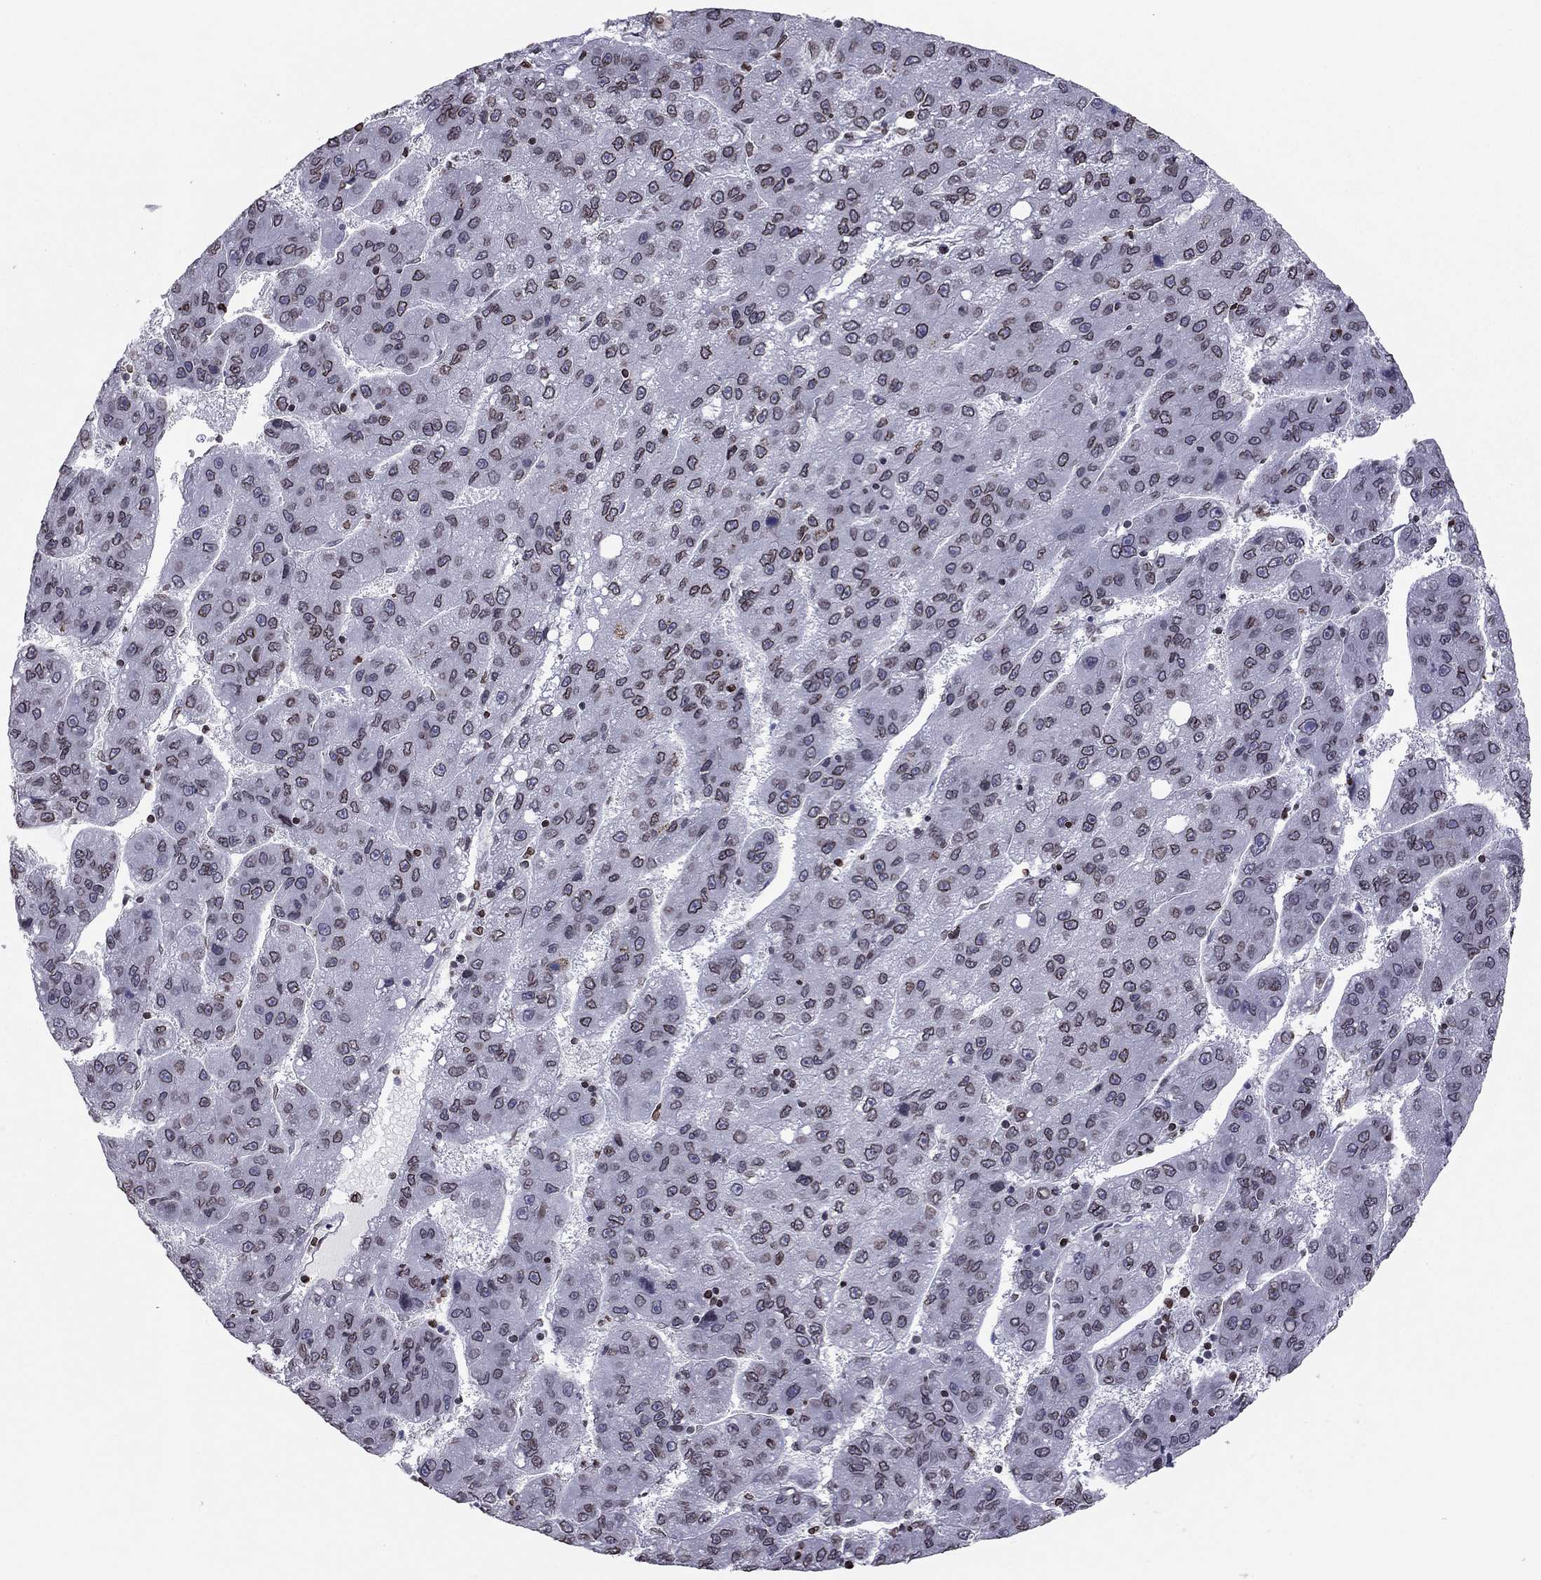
{"staining": {"intensity": "moderate", "quantity": ">75%", "location": "cytoplasmic/membranous,nuclear"}, "tissue": "liver cancer", "cell_type": "Tumor cells", "image_type": "cancer", "snomed": [{"axis": "morphology", "description": "Carcinoma, Hepatocellular, NOS"}, {"axis": "topography", "description": "Liver"}], "caption": "Tumor cells show medium levels of moderate cytoplasmic/membranous and nuclear positivity in about >75% of cells in human liver cancer (hepatocellular carcinoma). Nuclei are stained in blue.", "gene": "ESPL1", "patient": {"sex": "female", "age": 82}}